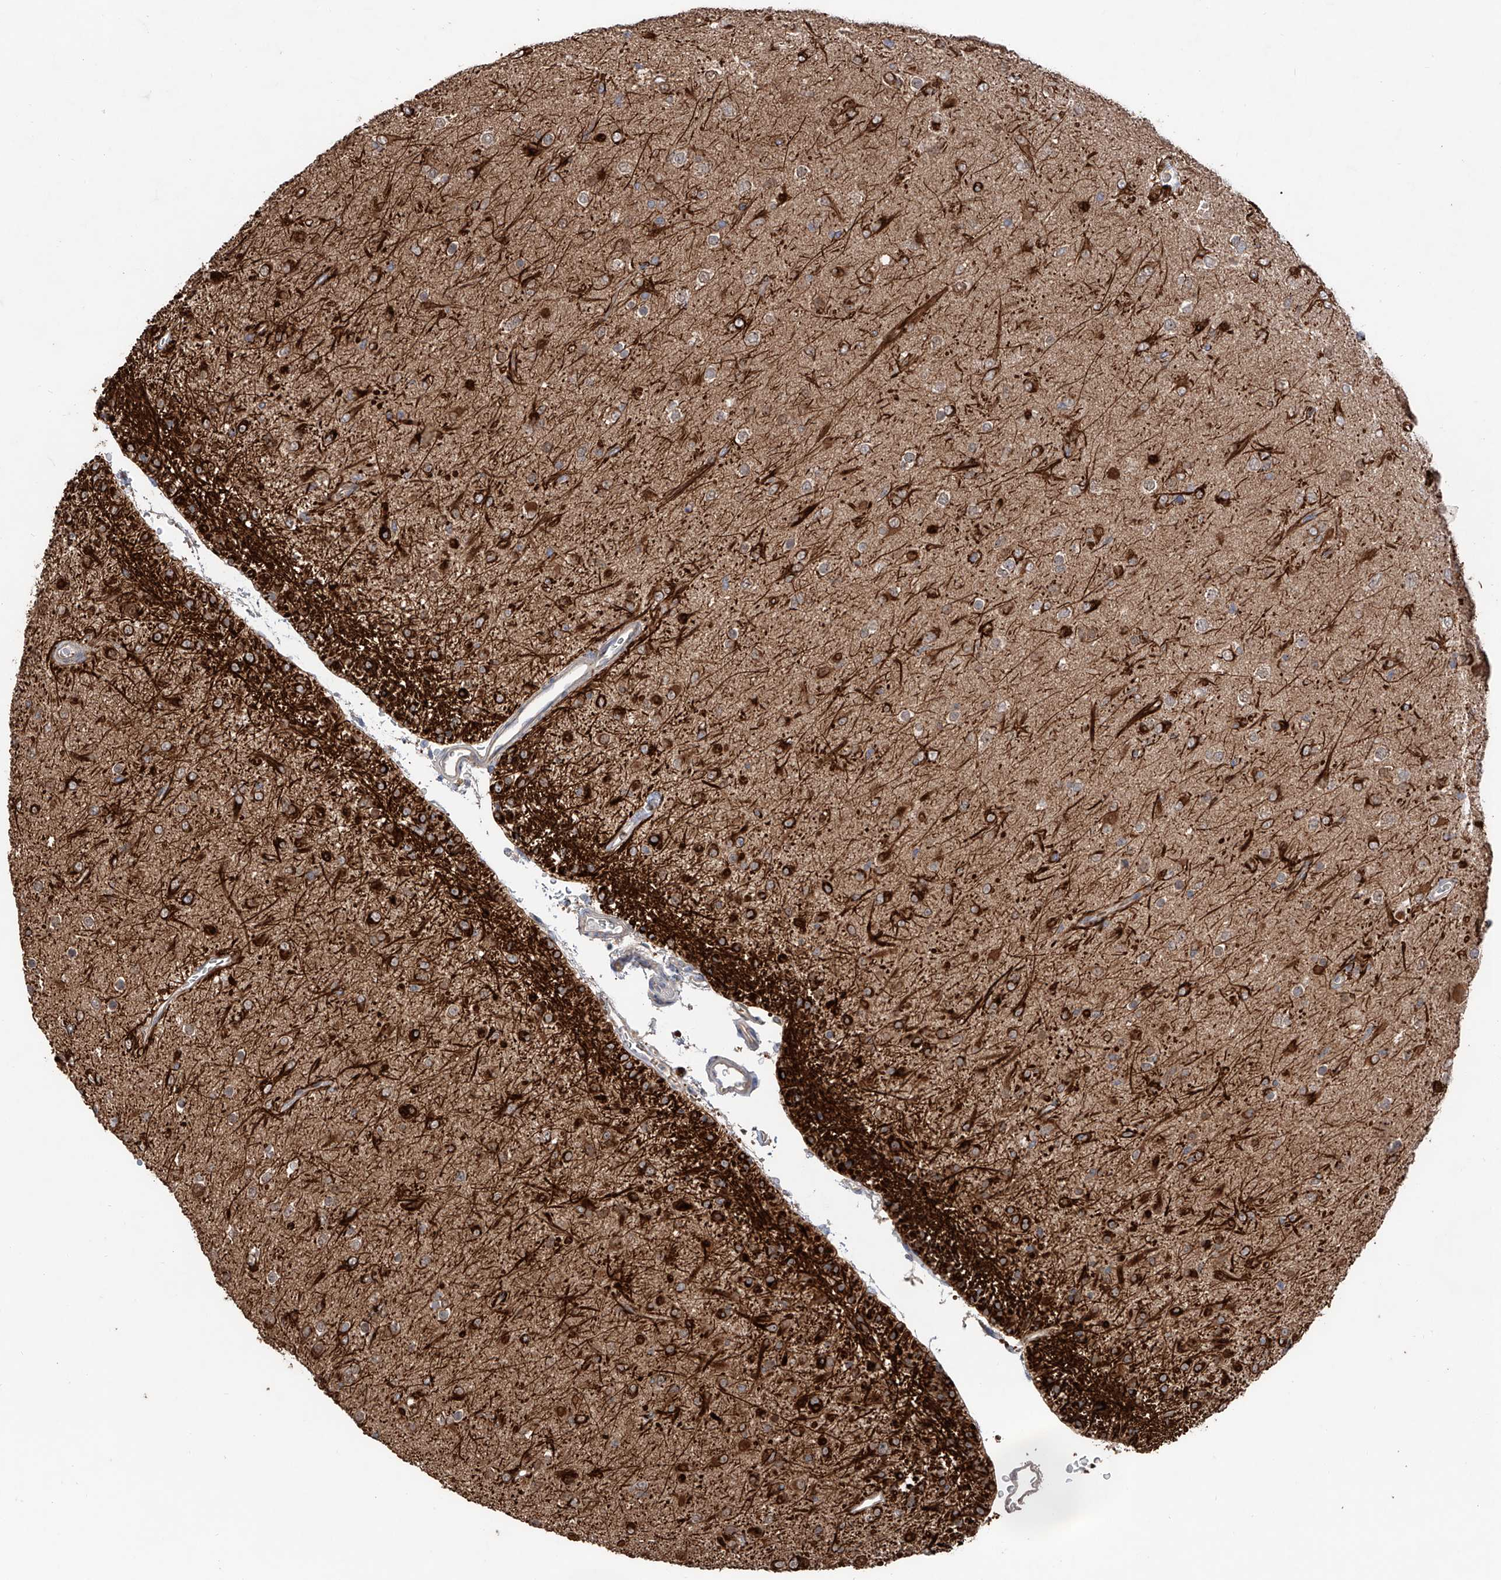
{"staining": {"intensity": "strong", "quantity": "<25%", "location": "cytoplasmic/membranous"}, "tissue": "glioma", "cell_type": "Tumor cells", "image_type": "cancer", "snomed": [{"axis": "morphology", "description": "Glioma, malignant, Low grade"}, {"axis": "topography", "description": "Brain"}], "caption": "Protein analysis of malignant low-grade glioma tissue reveals strong cytoplasmic/membranous expression in about <25% of tumor cells.", "gene": "EDN1", "patient": {"sex": "male", "age": 65}}